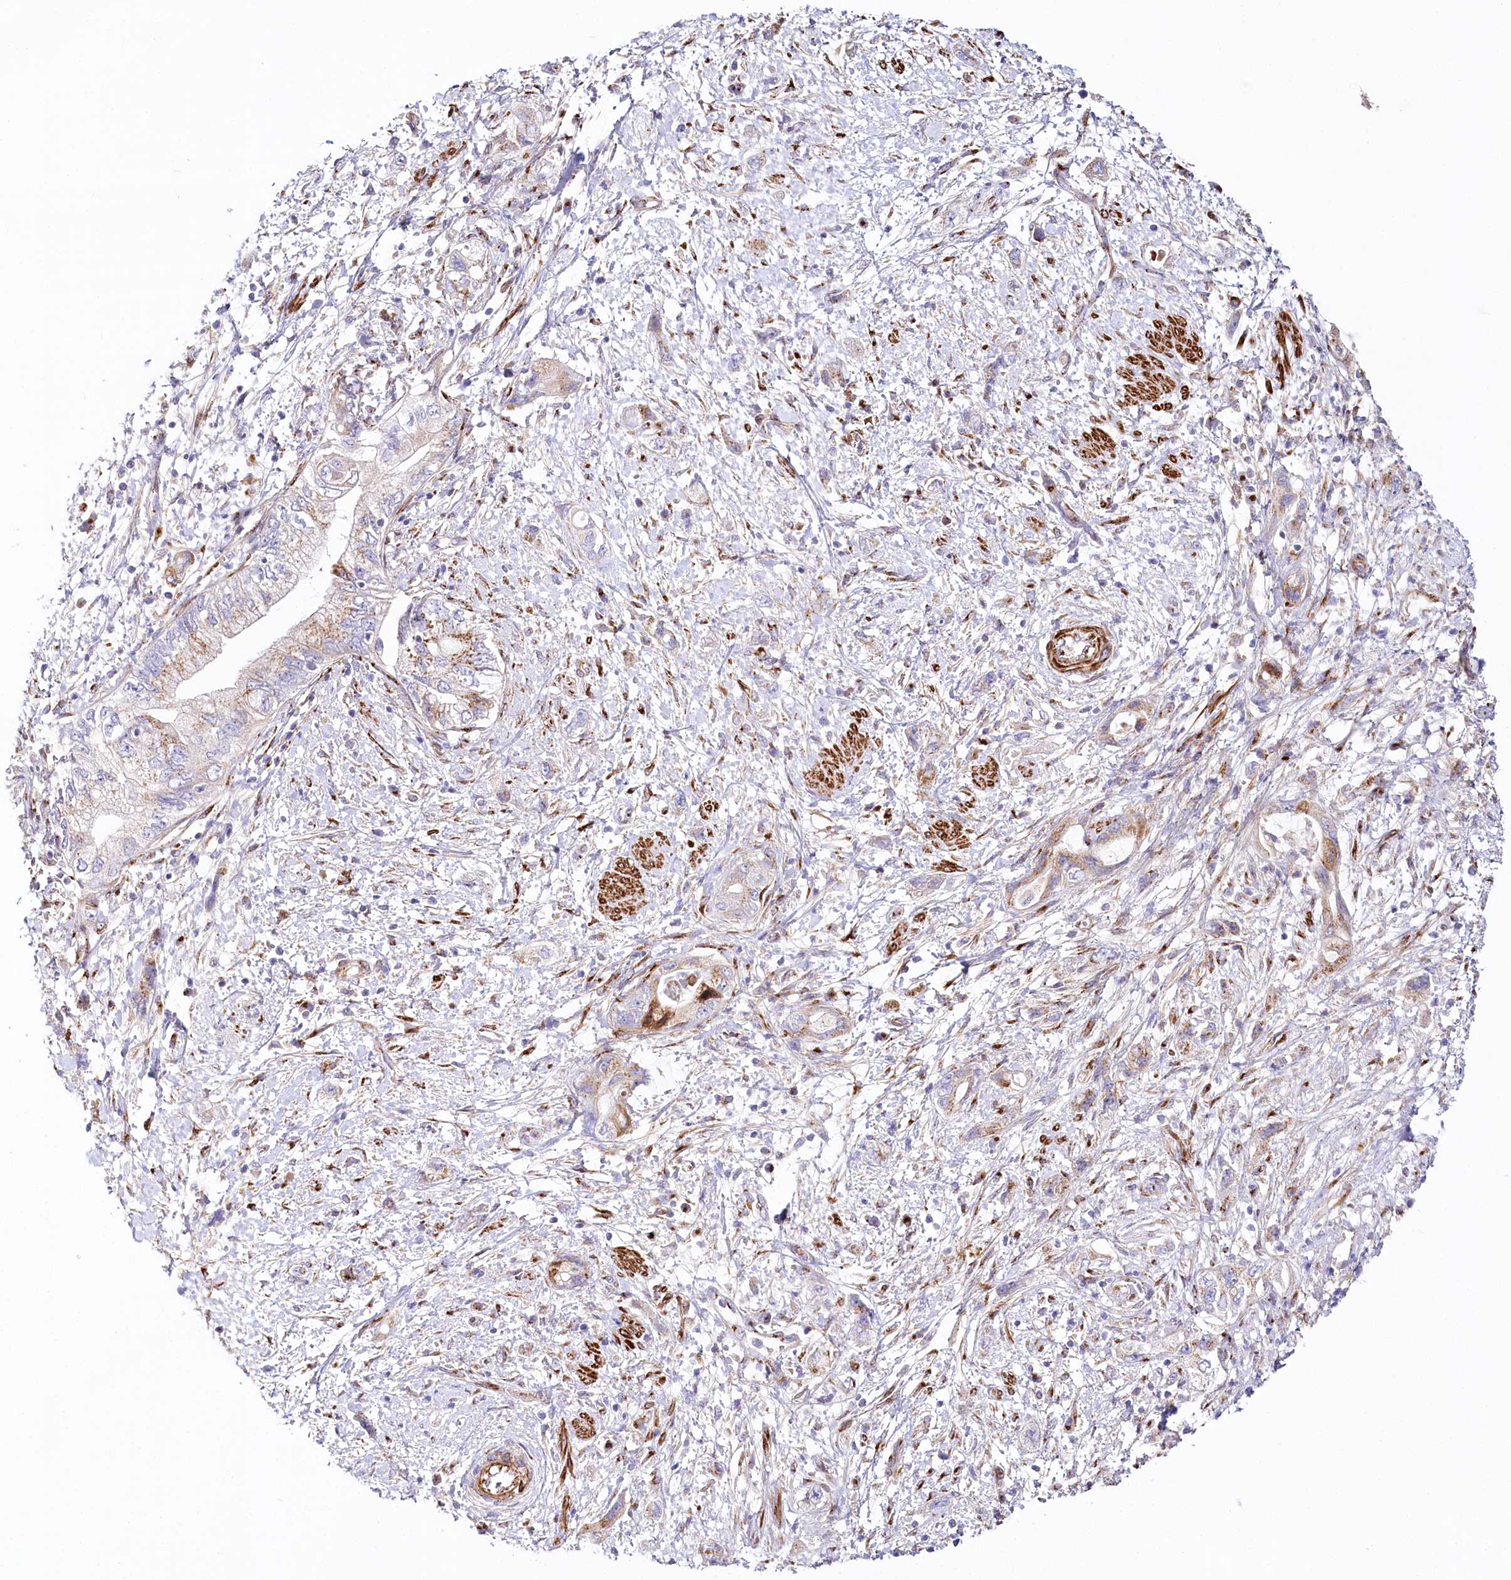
{"staining": {"intensity": "moderate", "quantity": ">75%", "location": "cytoplasmic/membranous"}, "tissue": "pancreatic cancer", "cell_type": "Tumor cells", "image_type": "cancer", "snomed": [{"axis": "morphology", "description": "Adenocarcinoma, NOS"}, {"axis": "topography", "description": "Pancreas"}], "caption": "There is medium levels of moderate cytoplasmic/membranous staining in tumor cells of pancreatic cancer, as demonstrated by immunohistochemical staining (brown color).", "gene": "ABRAXAS2", "patient": {"sex": "female", "age": 73}}